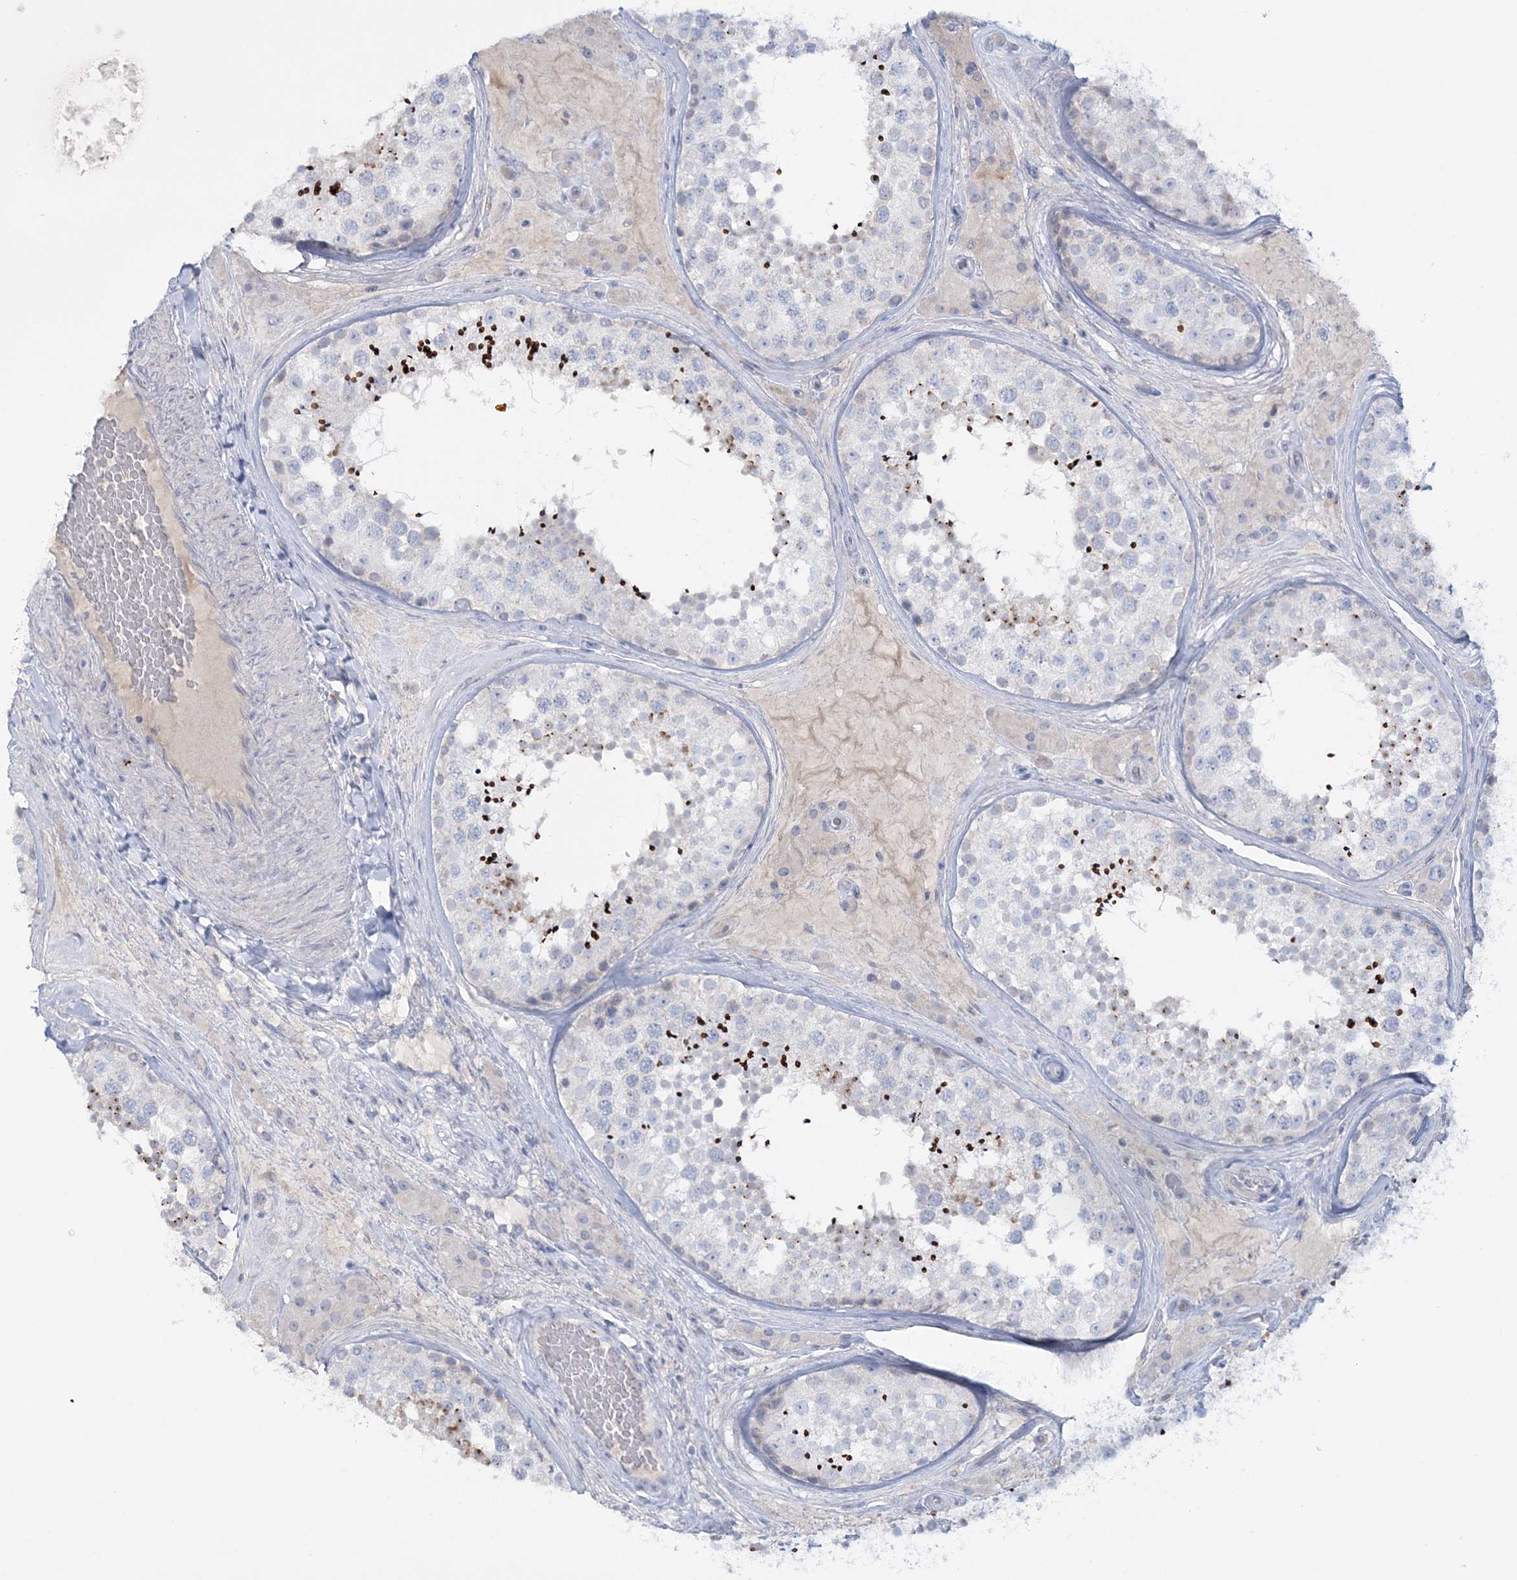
{"staining": {"intensity": "strong", "quantity": "<25%", "location": "cytoplasmic/membranous,nuclear"}, "tissue": "testis", "cell_type": "Cells in seminiferous ducts", "image_type": "normal", "snomed": [{"axis": "morphology", "description": "Normal tissue, NOS"}, {"axis": "topography", "description": "Testis"}], "caption": "This photomicrograph reveals normal testis stained with immunohistochemistry to label a protein in brown. The cytoplasmic/membranous,nuclear of cells in seminiferous ducts show strong positivity for the protein. Nuclei are counter-stained blue.", "gene": "WDSUB1", "patient": {"sex": "male", "age": 46}}